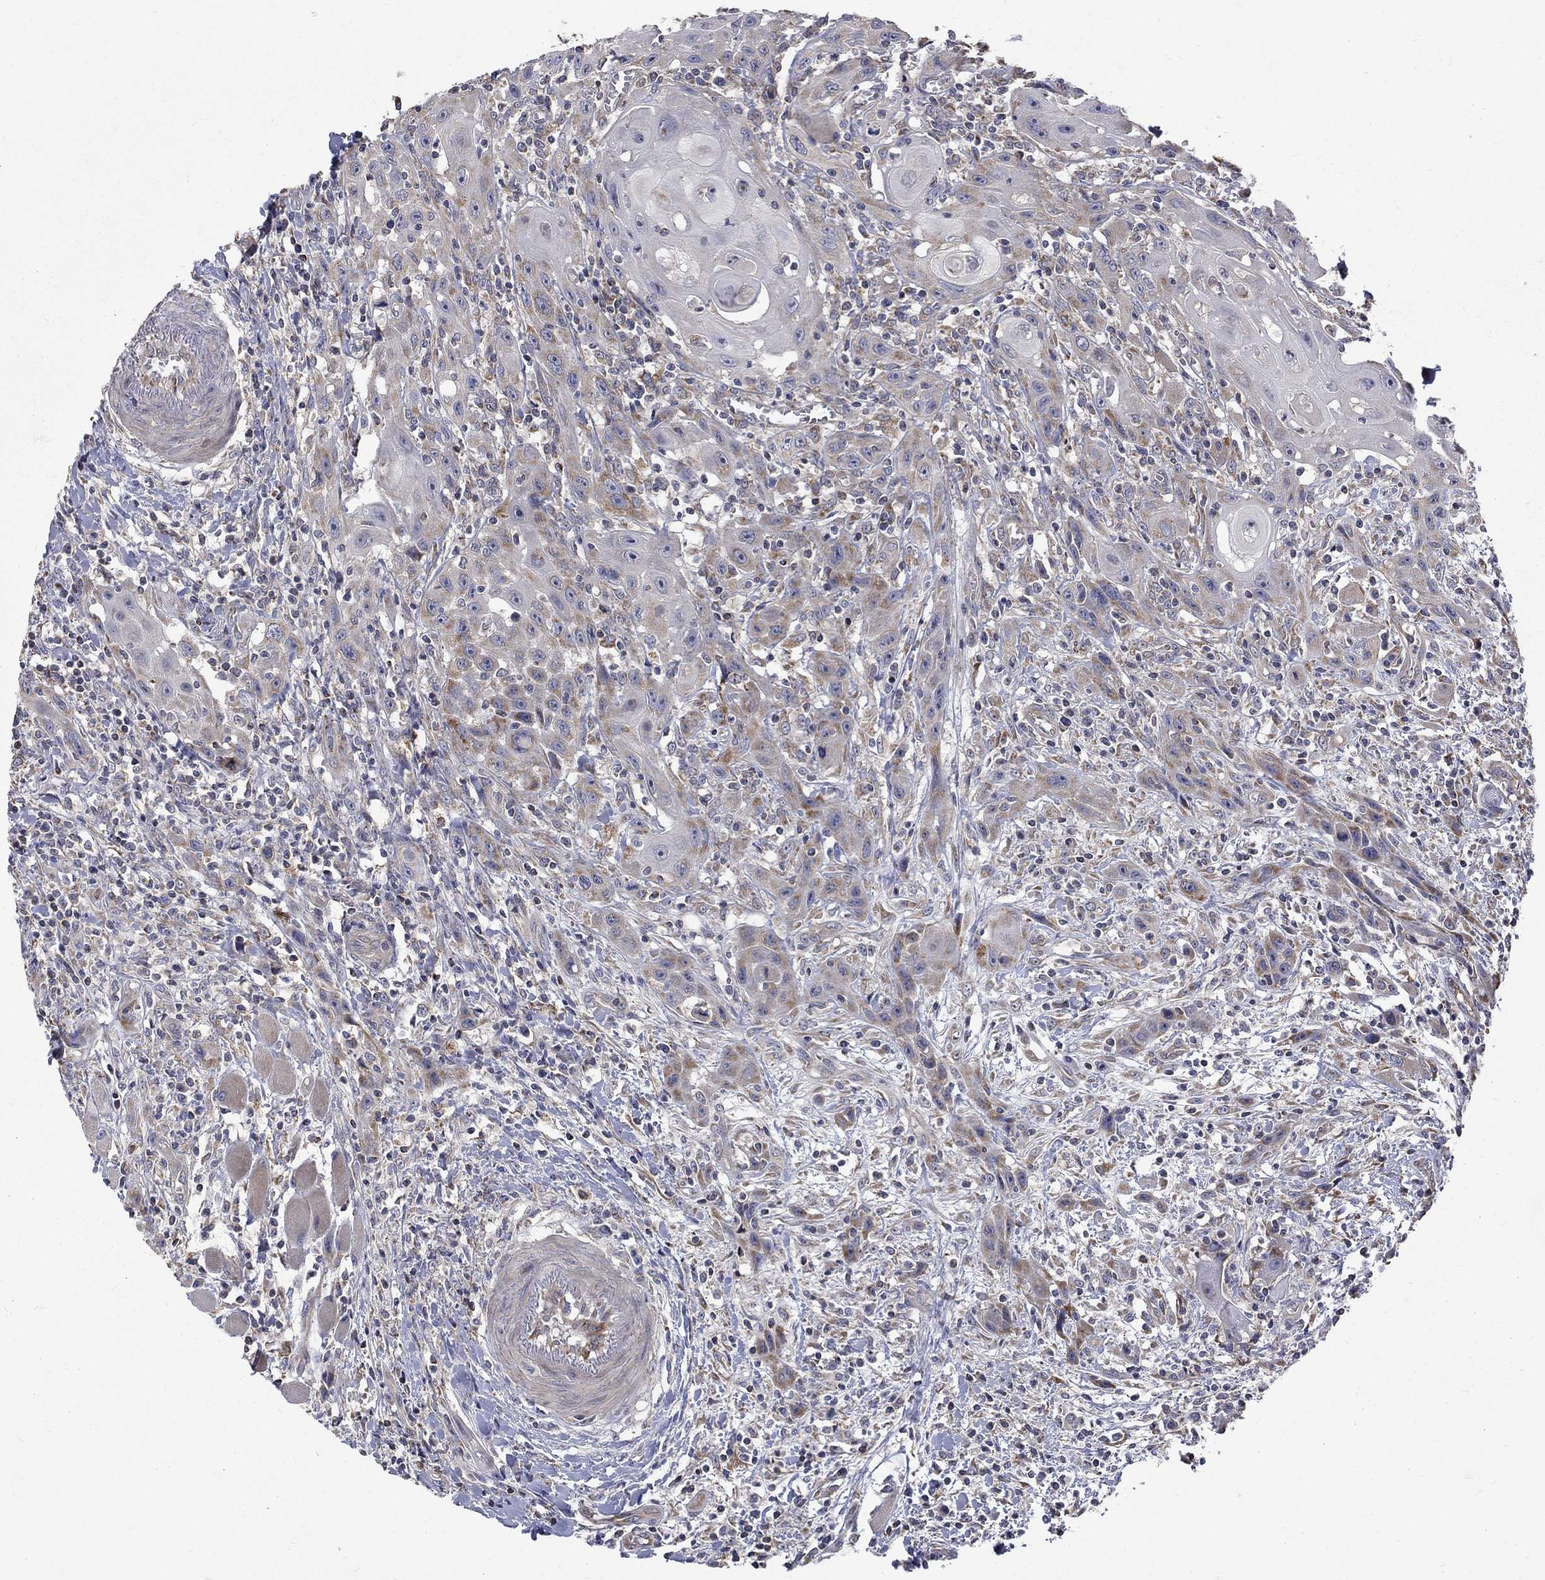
{"staining": {"intensity": "moderate", "quantity": "<25%", "location": "cytoplasmic/membranous"}, "tissue": "head and neck cancer", "cell_type": "Tumor cells", "image_type": "cancer", "snomed": [{"axis": "morphology", "description": "Normal tissue, NOS"}, {"axis": "morphology", "description": "Squamous cell carcinoma, NOS"}, {"axis": "topography", "description": "Oral tissue"}, {"axis": "topography", "description": "Head-Neck"}], "caption": "Immunohistochemical staining of squamous cell carcinoma (head and neck) reveals moderate cytoplasmic/membranous protein positivity in approximately <25% of tumor cells.", "gene": "SH2B1", "patient": {"sex": "male", "age": 71}}